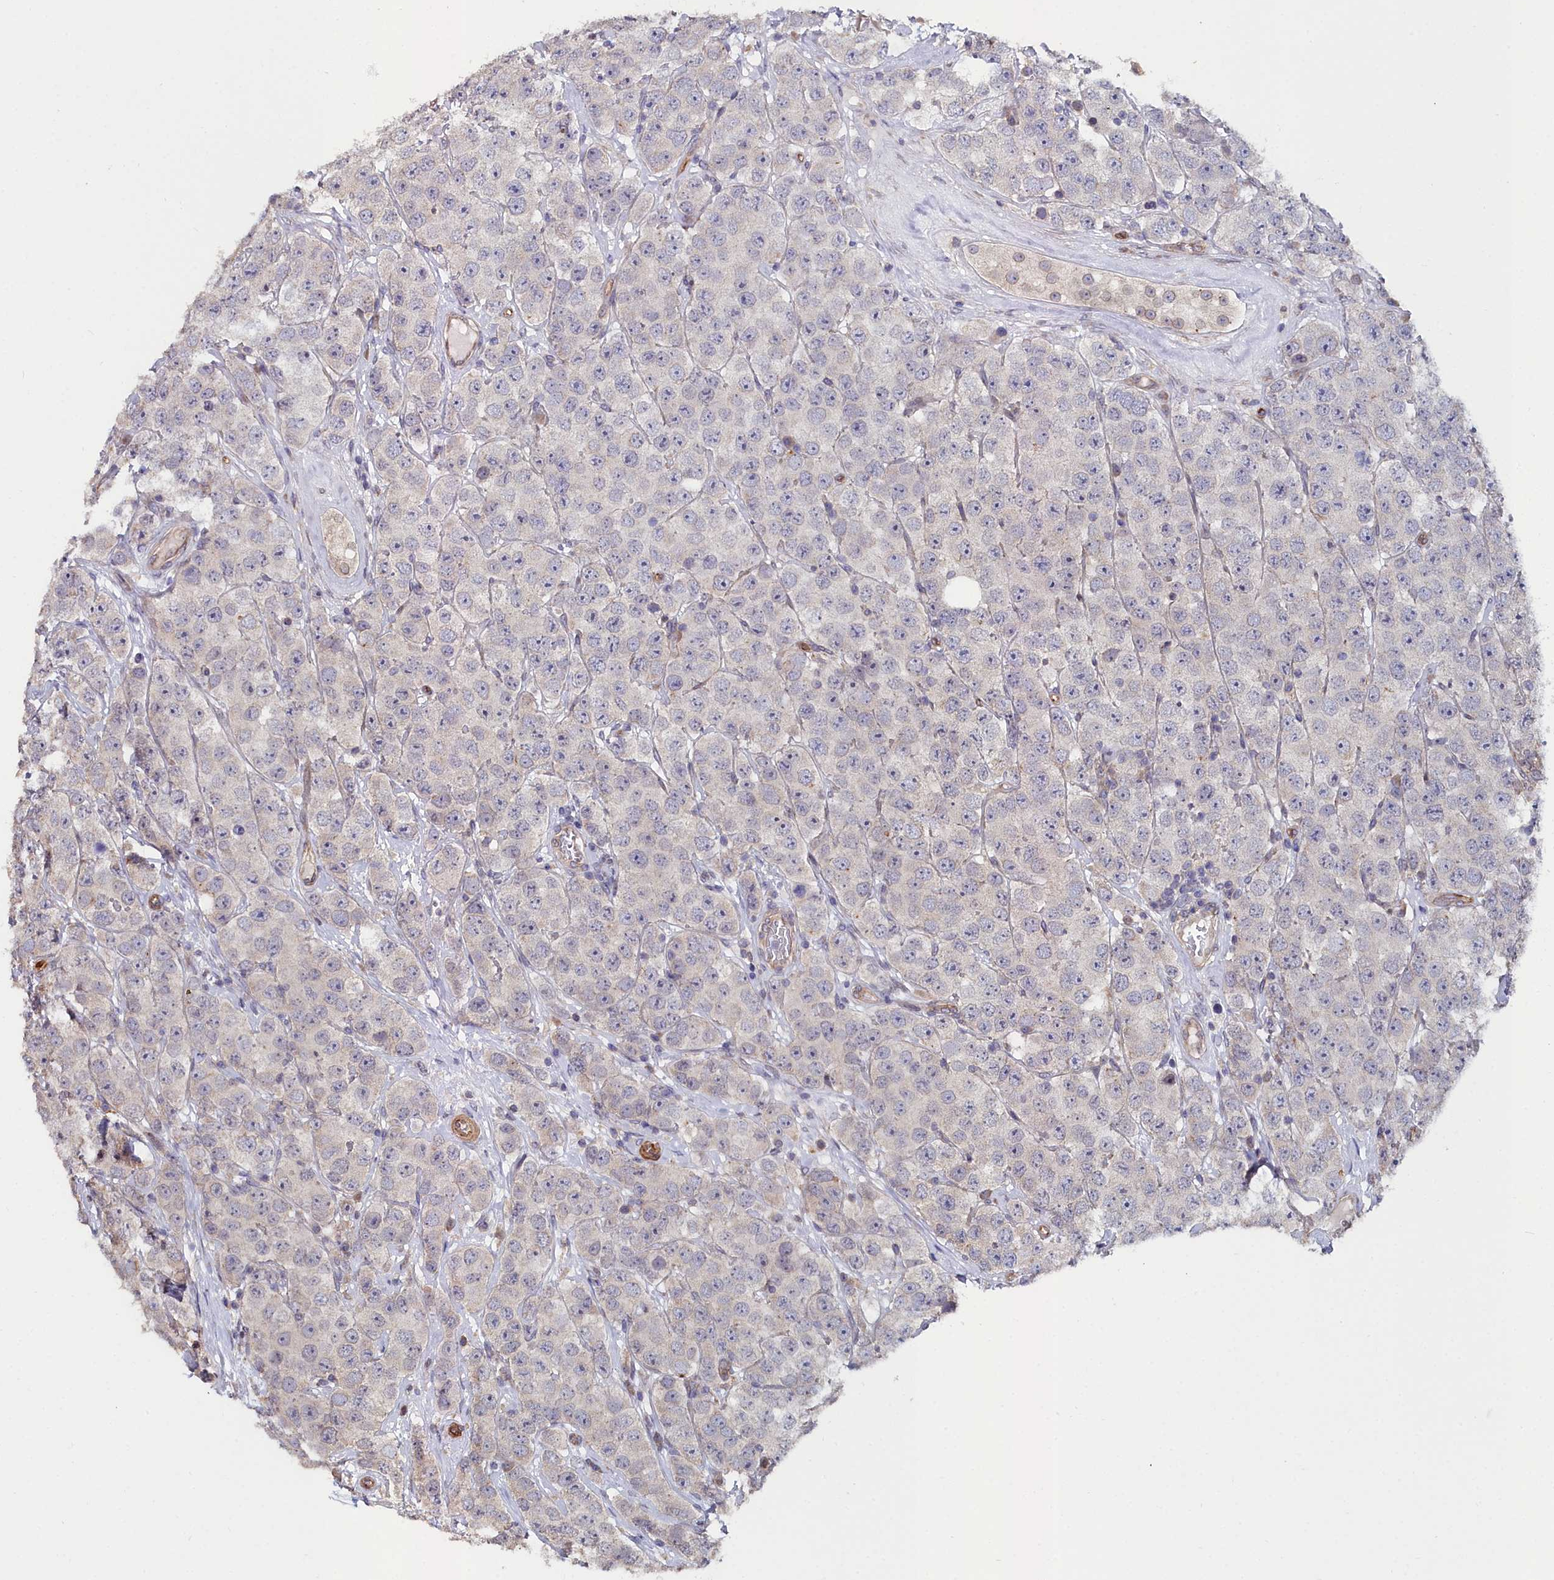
{"staining": {"intensity": "negative", "quantity": "none", "location": "none"}, "tissue": "testis cancer", "cell_type": "Tumor cells", "image_type": "cancer", "snomed": [{"axis": "morphology", "description": "Seminoma, NOS"}, {"axis": "topography", "description": "Testis"}], "caption": "IHC micrograph of testis cancer (seminoma) stained for a protein (brown), which shows no staining in tumor cells.", "gene": "C4orf19", "patient": {"sex": "male", "age": 28}}